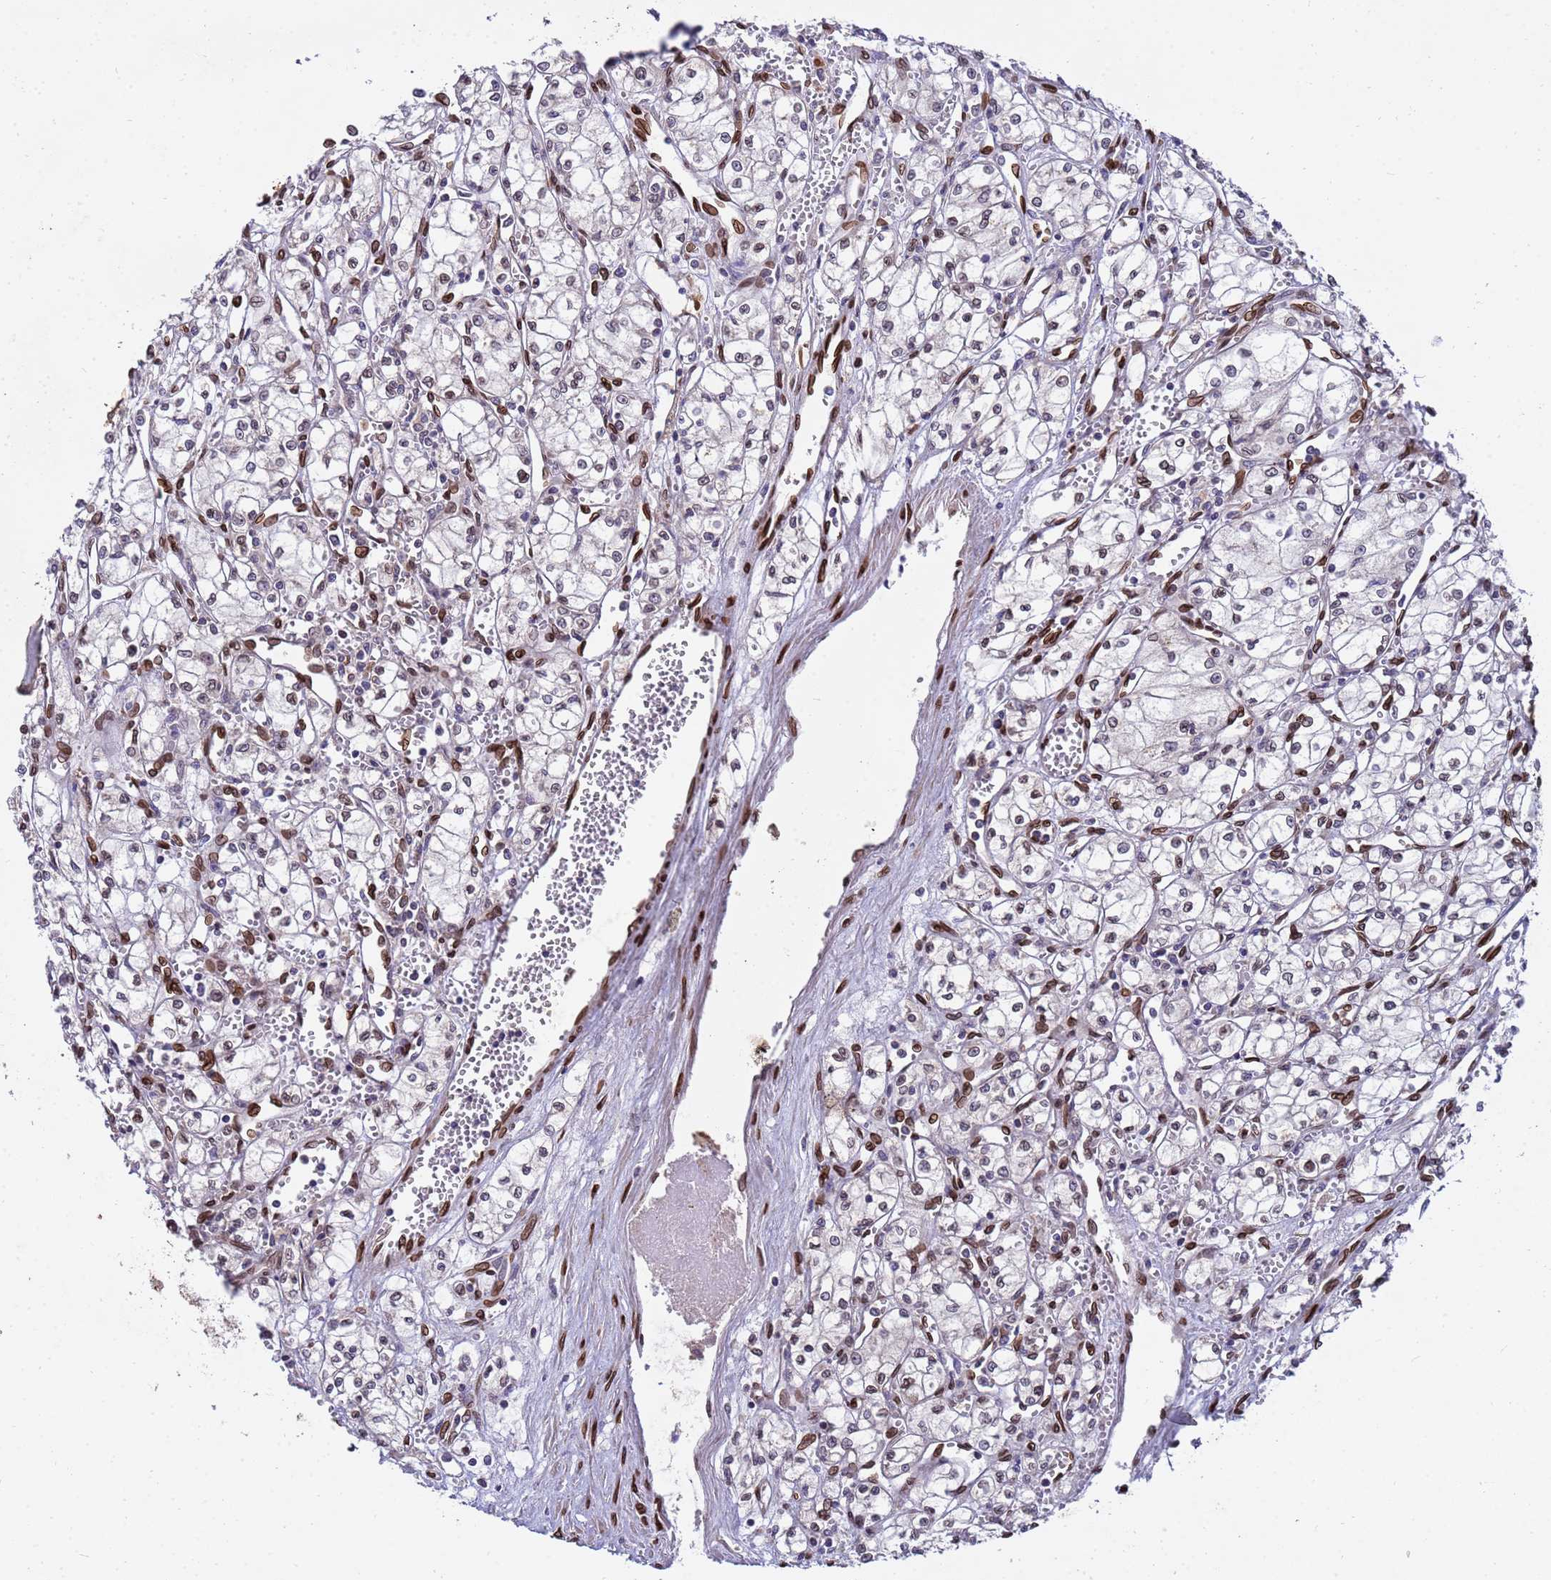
{"staining": {"intensity": "weak", "quantity": "<25%", "location": "cytoplasmic/membranous,nuclear"}, "tissue": "renal cancer", "cell_type": "Tumor cells", "image_type": "cancer", "snomed": [{"axis": "morphology", "description": "Adenocarcinoma, NOS"}, {"axis": "topography", "description": "Kidney"}], "caption": "An immunohistochemistry (IHC) photomicrograph of adenocarcinoma (renal) is shown. There is no staining in tumor cells of adenocarcinoma (renal).", "gene": "GPR135", "patient": {"sex": "male", "age": 59}}